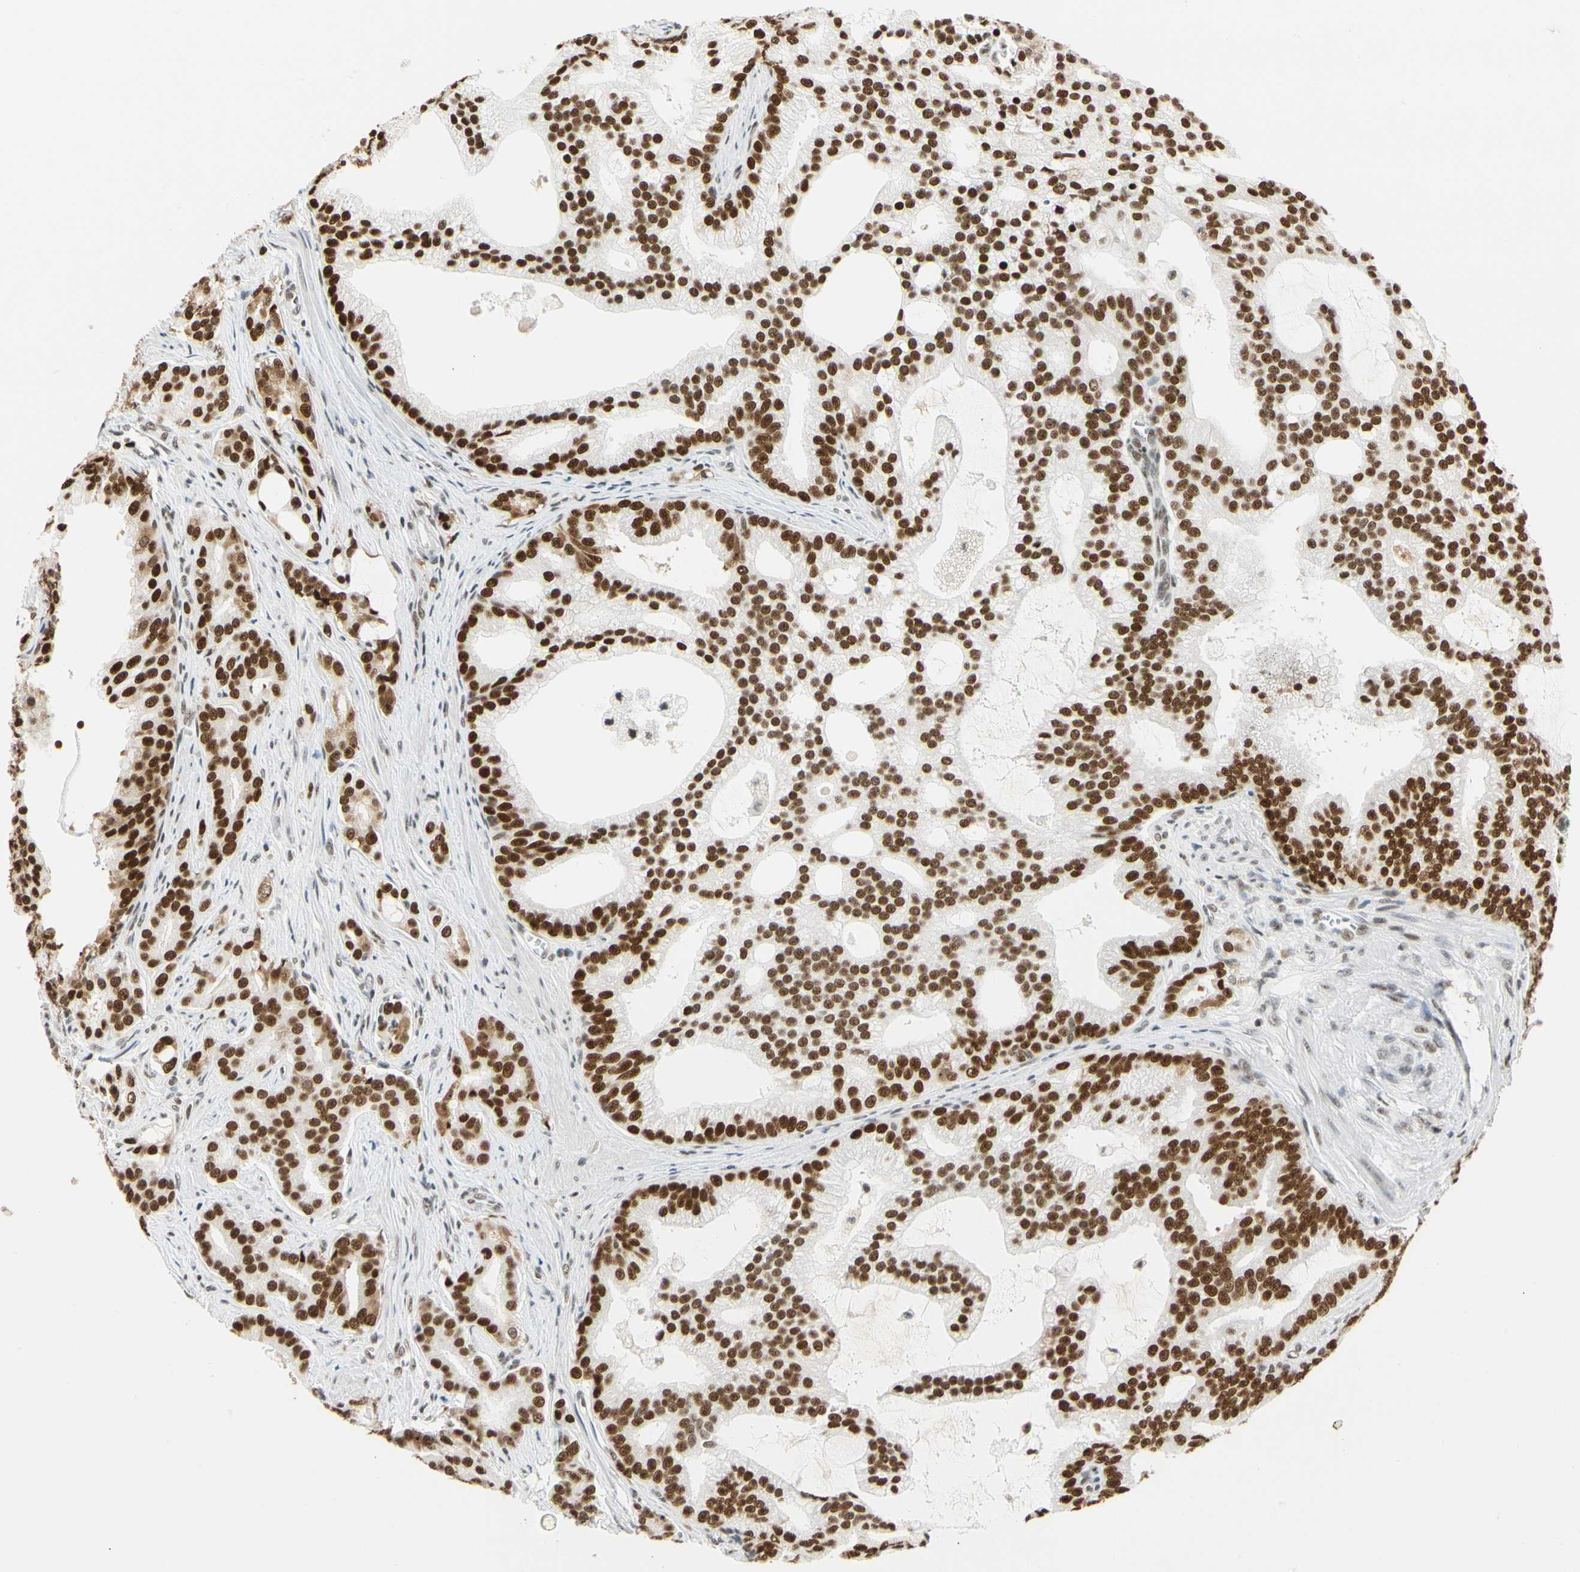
{"staining": {"intensity": "strong", "quantity": ">75%", "location": "nuclear"}, "tissue": "prostate cancer", "cell_type": "Tumor cells", "image_type": "cancer", "snomed": [{"axis": "morphology", "description": "Adenocarcinoma, Low grade"}, {"axis": "topography", "description": "Prostate"}], "caption": "Protein staining by immunohistochemistry displays strong nuclear expression in about >75% of tumor cells in prostate cancer. (Brightfield microscopy of DAB IHC at high magnification).", "gene": "ZSCAN16", "patient": {"sex": "male", "age": 58}}